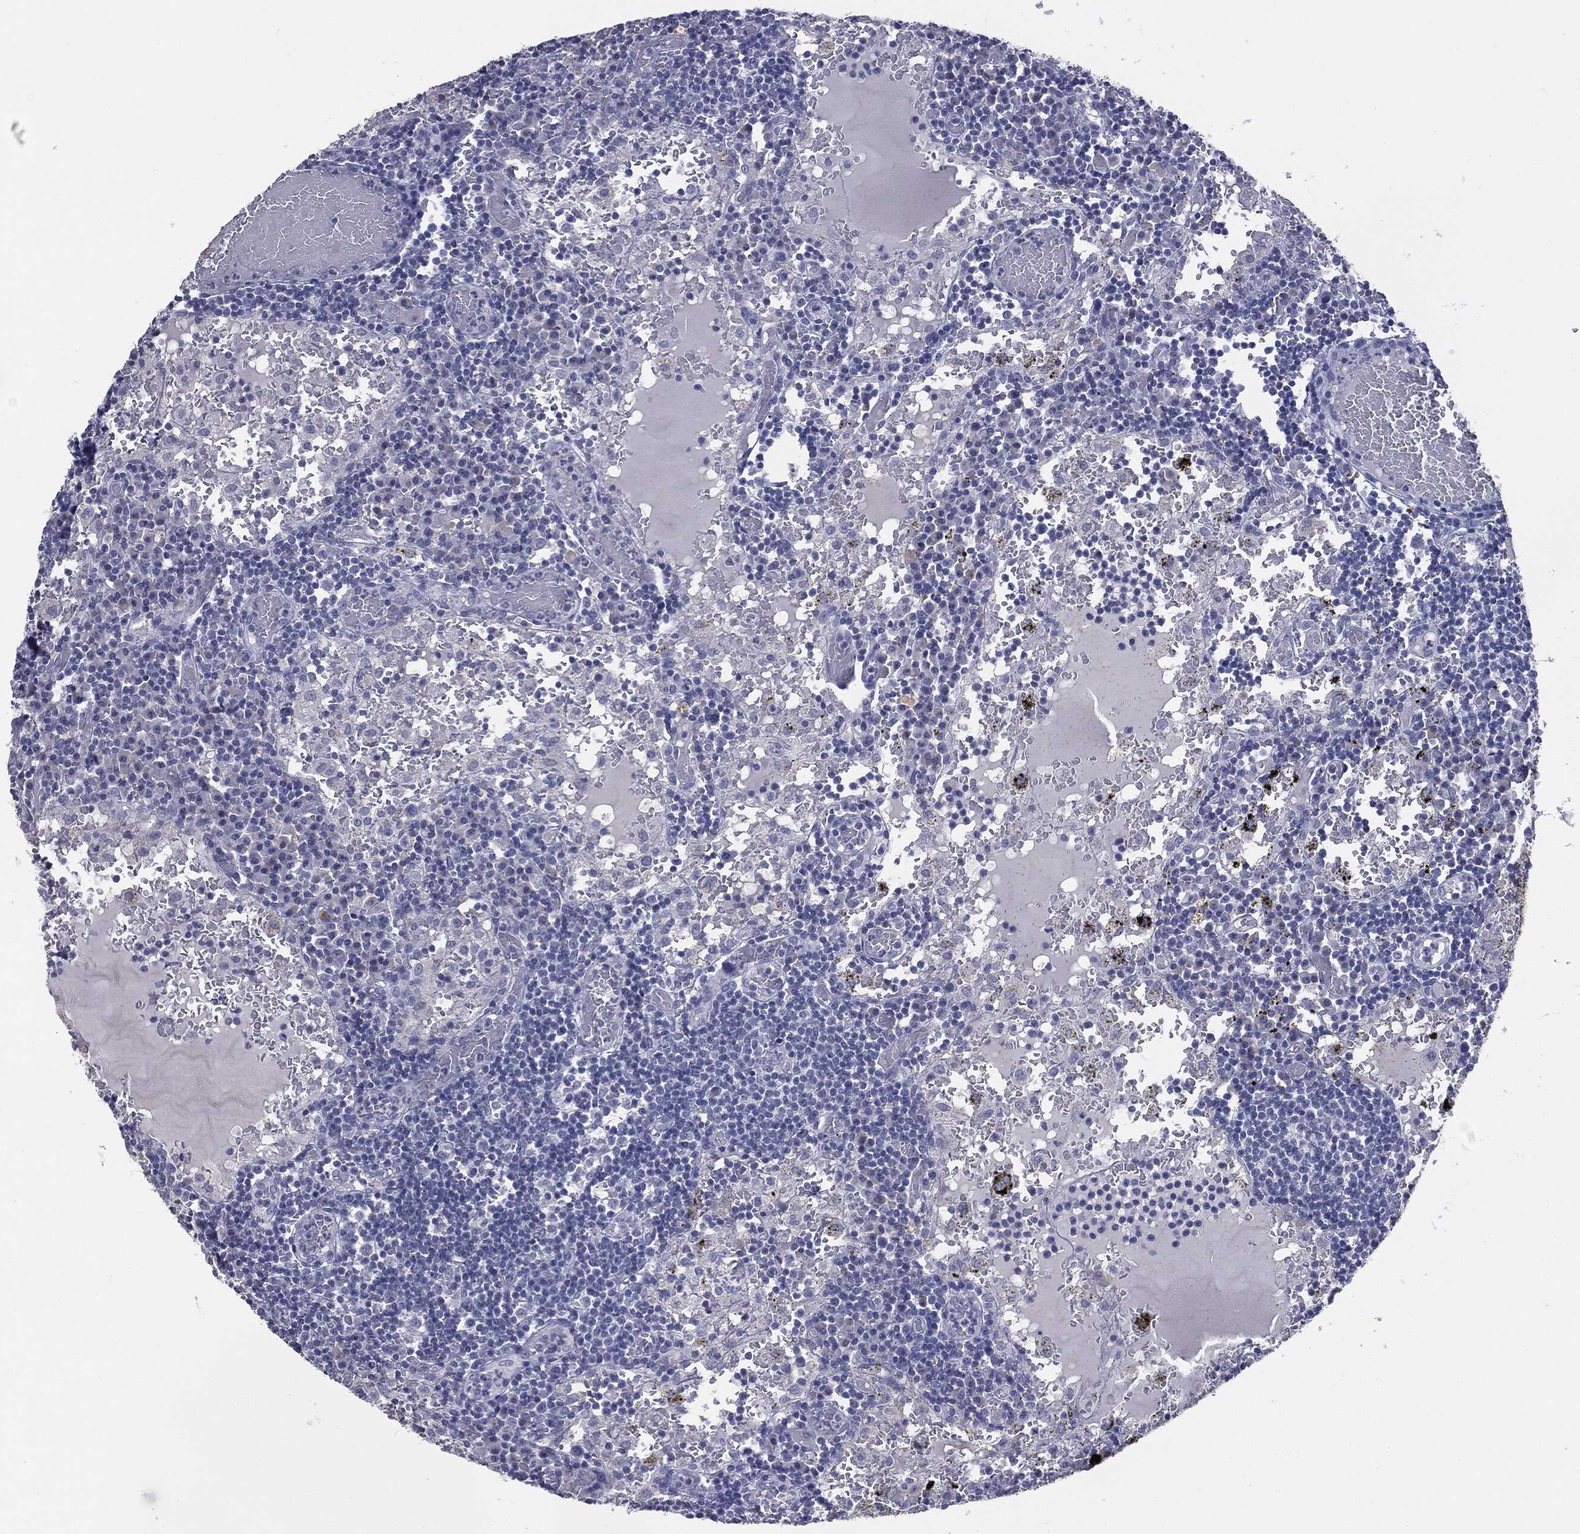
{"staining": {"intensity": "negative", "quantity": "none", "location": "none"}, "tissue": "lymph node", "cell_type": "Germinal center cells", "image_type": "normal", "snomed": [{"axis": "morphology", "description": "Normal tissue, NOS"}, {"axis": "topography", "description": "Lymph node"}], "caption": "This is an IHC image of benign lymph node. There is no positivity in germinal center cells.", "gene": "TSHB", "patient": {"sex": "male", "age": 62}}